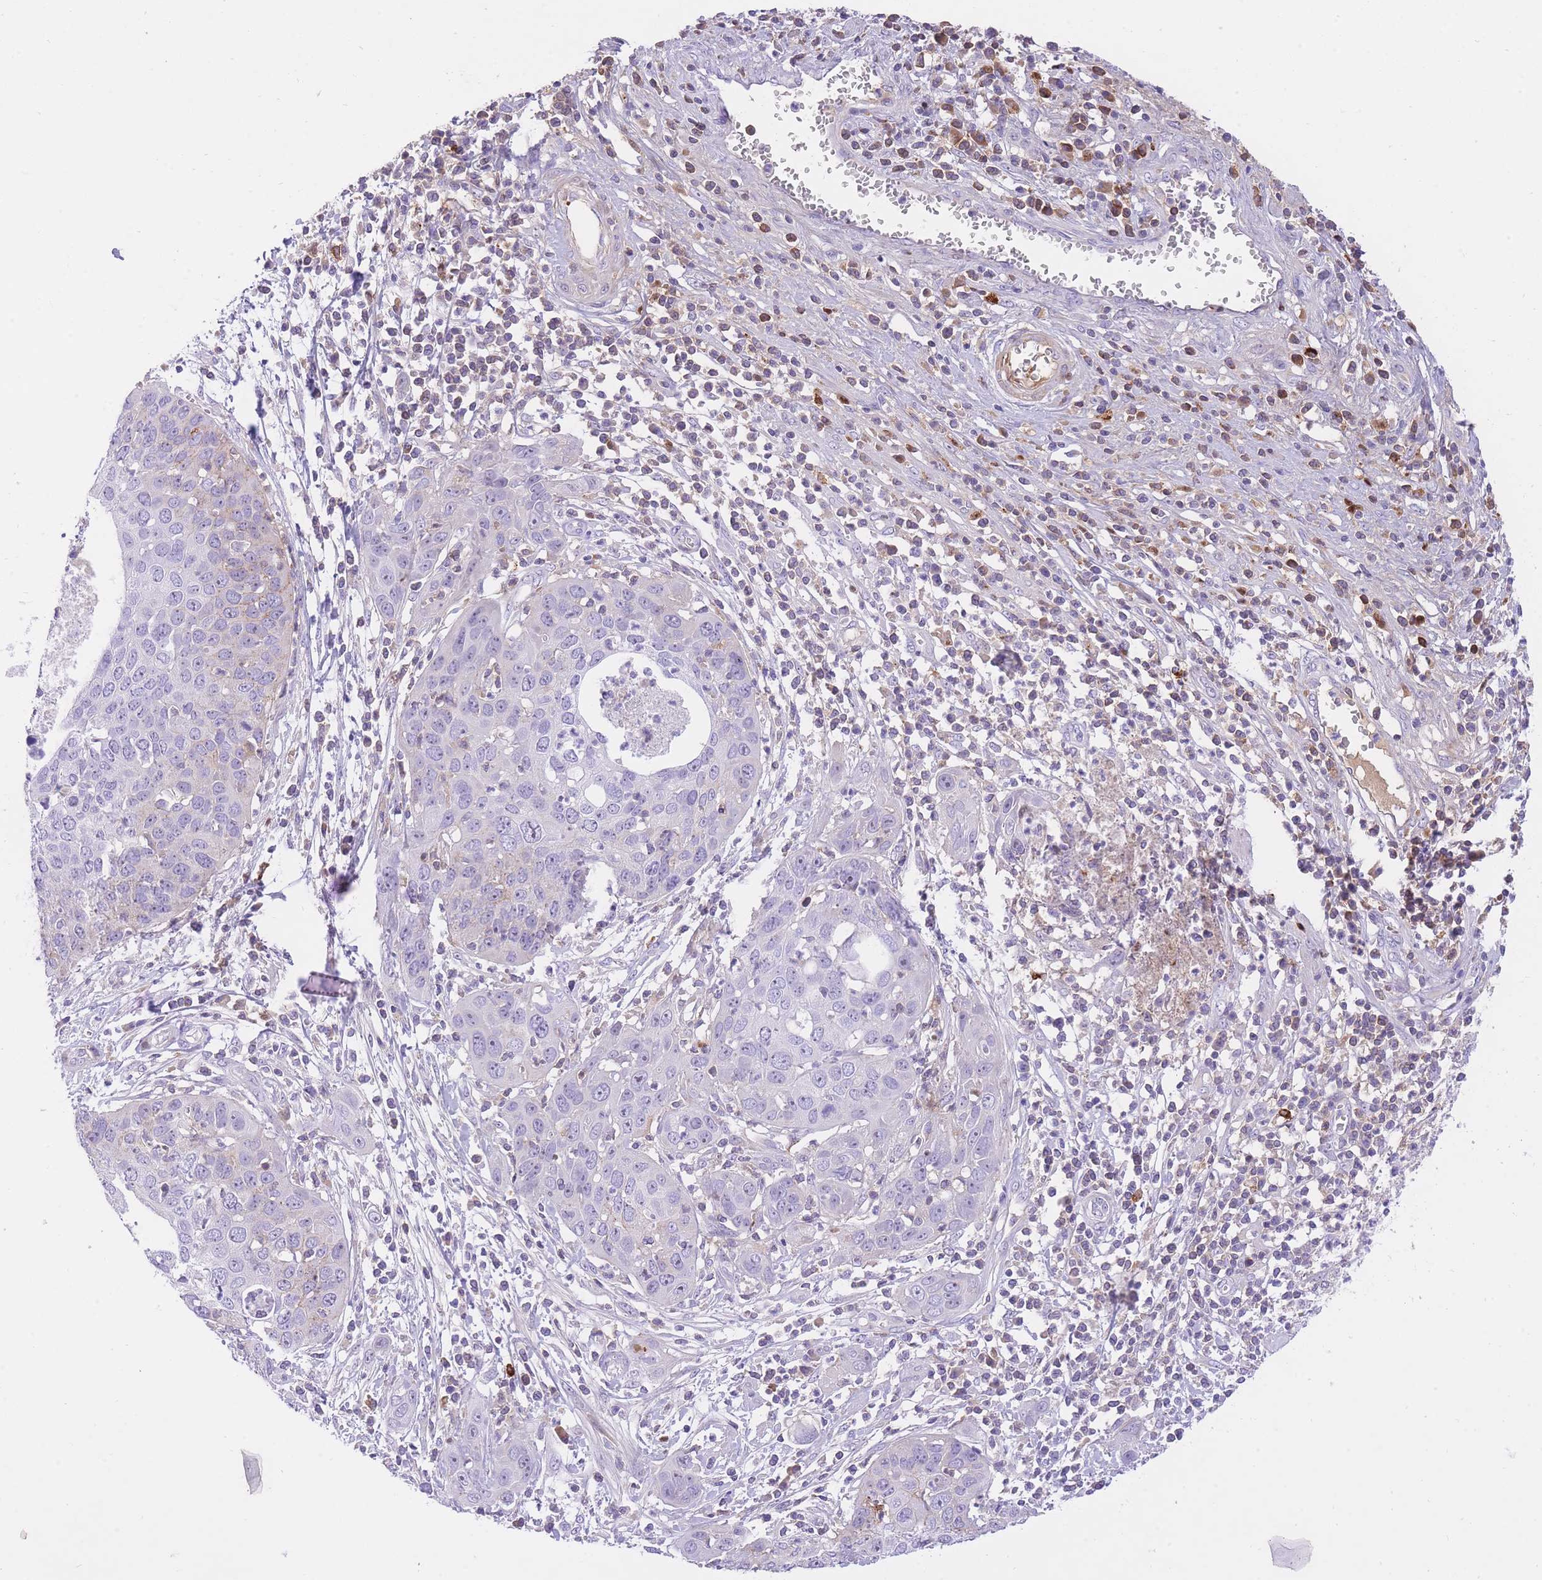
{"staining": {"intensity": "negative", "quantity": "none", "location": "none"}, "tissue": "cervical cancer", "cell_type": "Tumor cells", "image_type": "cancer", "snomed": [{"axis": "morphology", "description": "Squamous cell carcinoma, NOS"}, {"axis": "topography", "description": "Cervix"}], "caption": "A high-resolution photomicrograph shows immunohistochemistry staining of cervical cancer (squamous cell carcinoma), which displays no significant staining in tumor cells.", "gene": "HRG", "patient": {"sex": "female", "age": 36}}